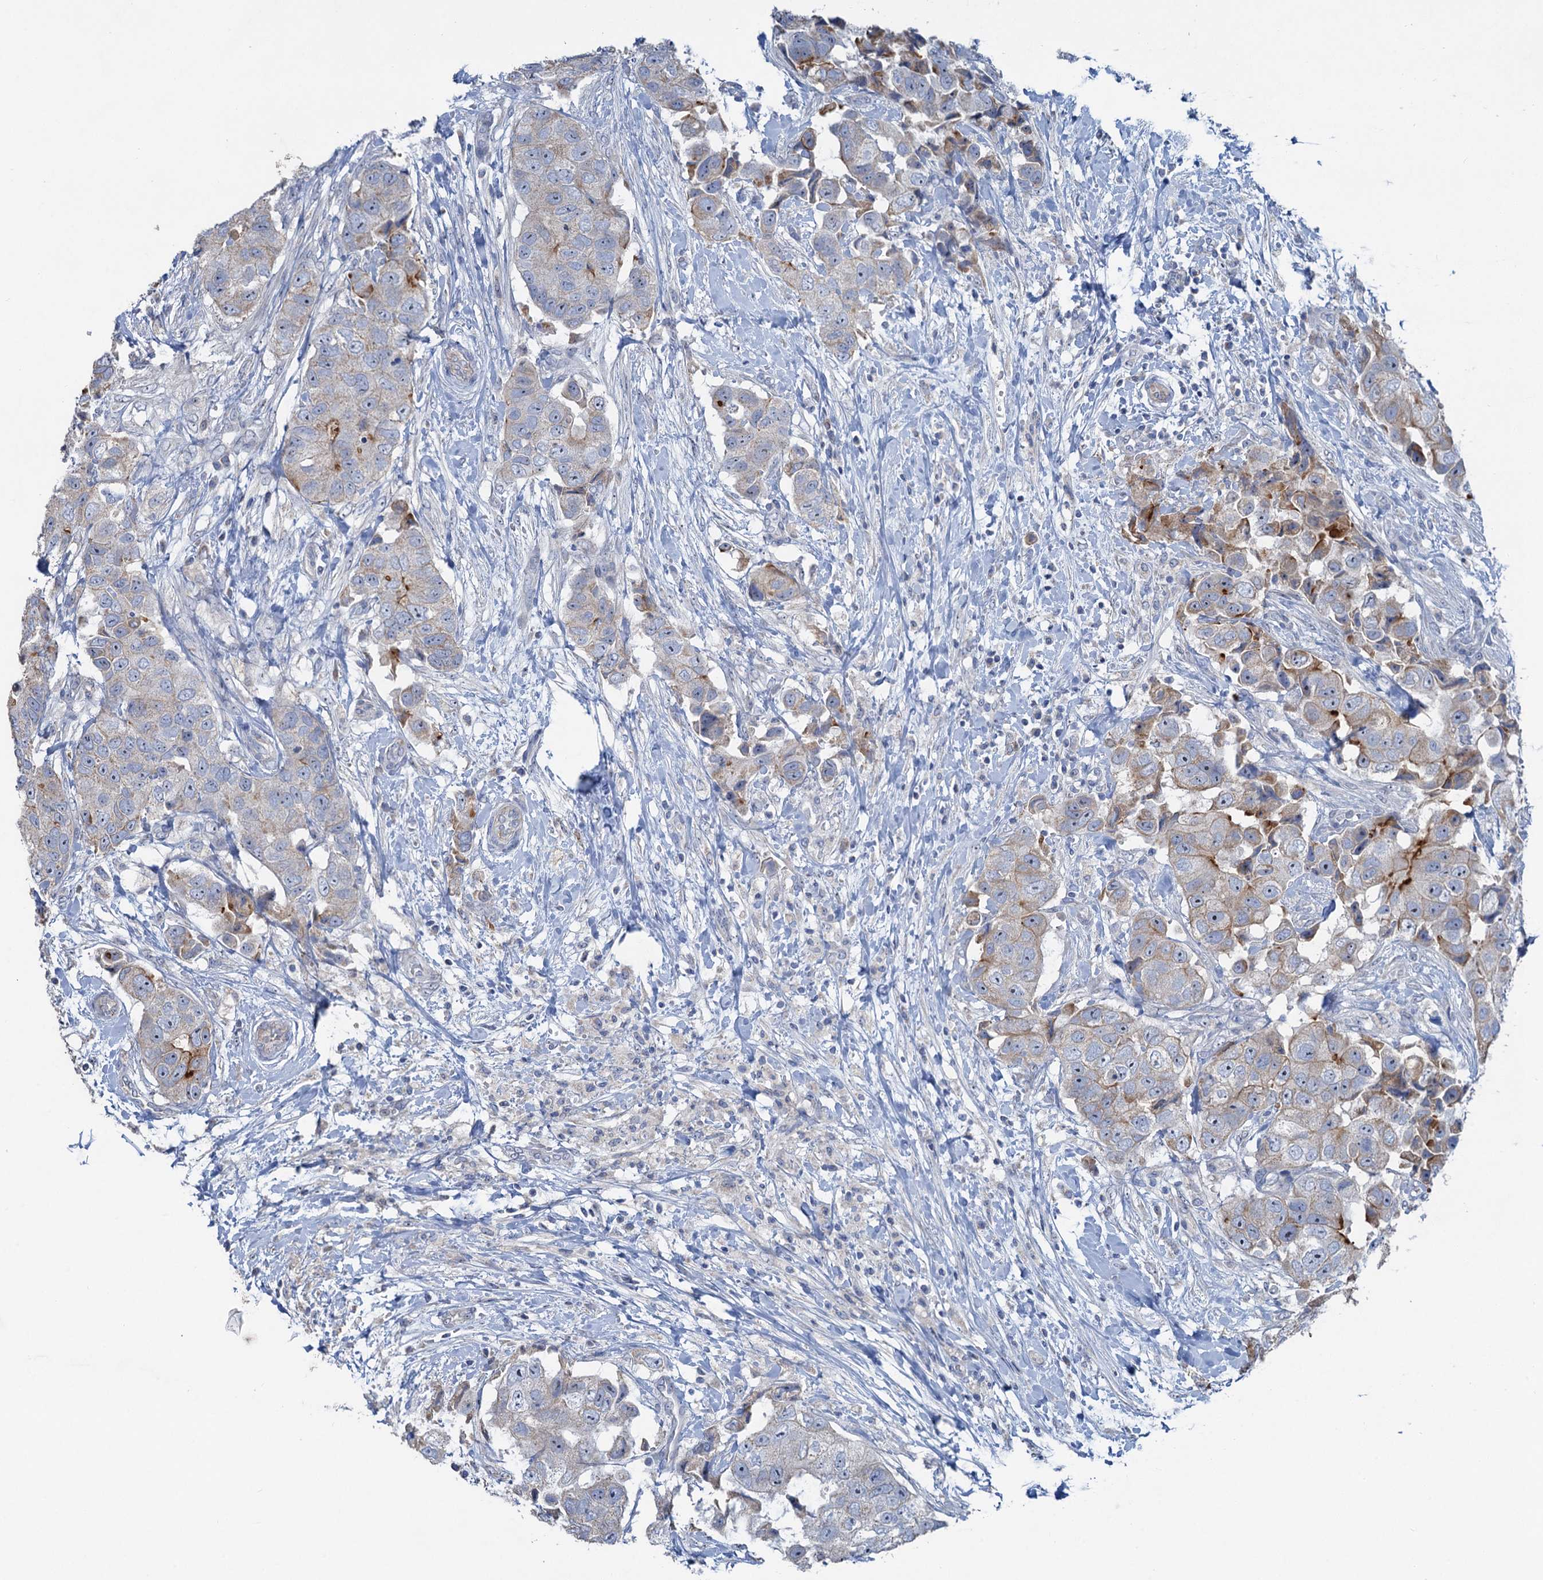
{"staining": {"intensity": "moderate", "quantity": "<25%", "location": "cytoplasmic/membranous"}, "tissue": "breast cancer", "cell_type": "Tumor cells", "image_type": "cancer", "snomed": [{"axis": "morphology", "description": "Normal tissue, NOS"}, {"axis": "morphology", "description": "Duct carcinoma"}, {"axis": "topography", "description": "Breast"}], "caption": "A histopathology image of breast invasive ductal carcinoma stained for a protein demonstrates moderate cytoplasmic/membranous brown staining in tumor cells.", "gene": "PLLP", "patient": {"sex": "female", "age": 62}}